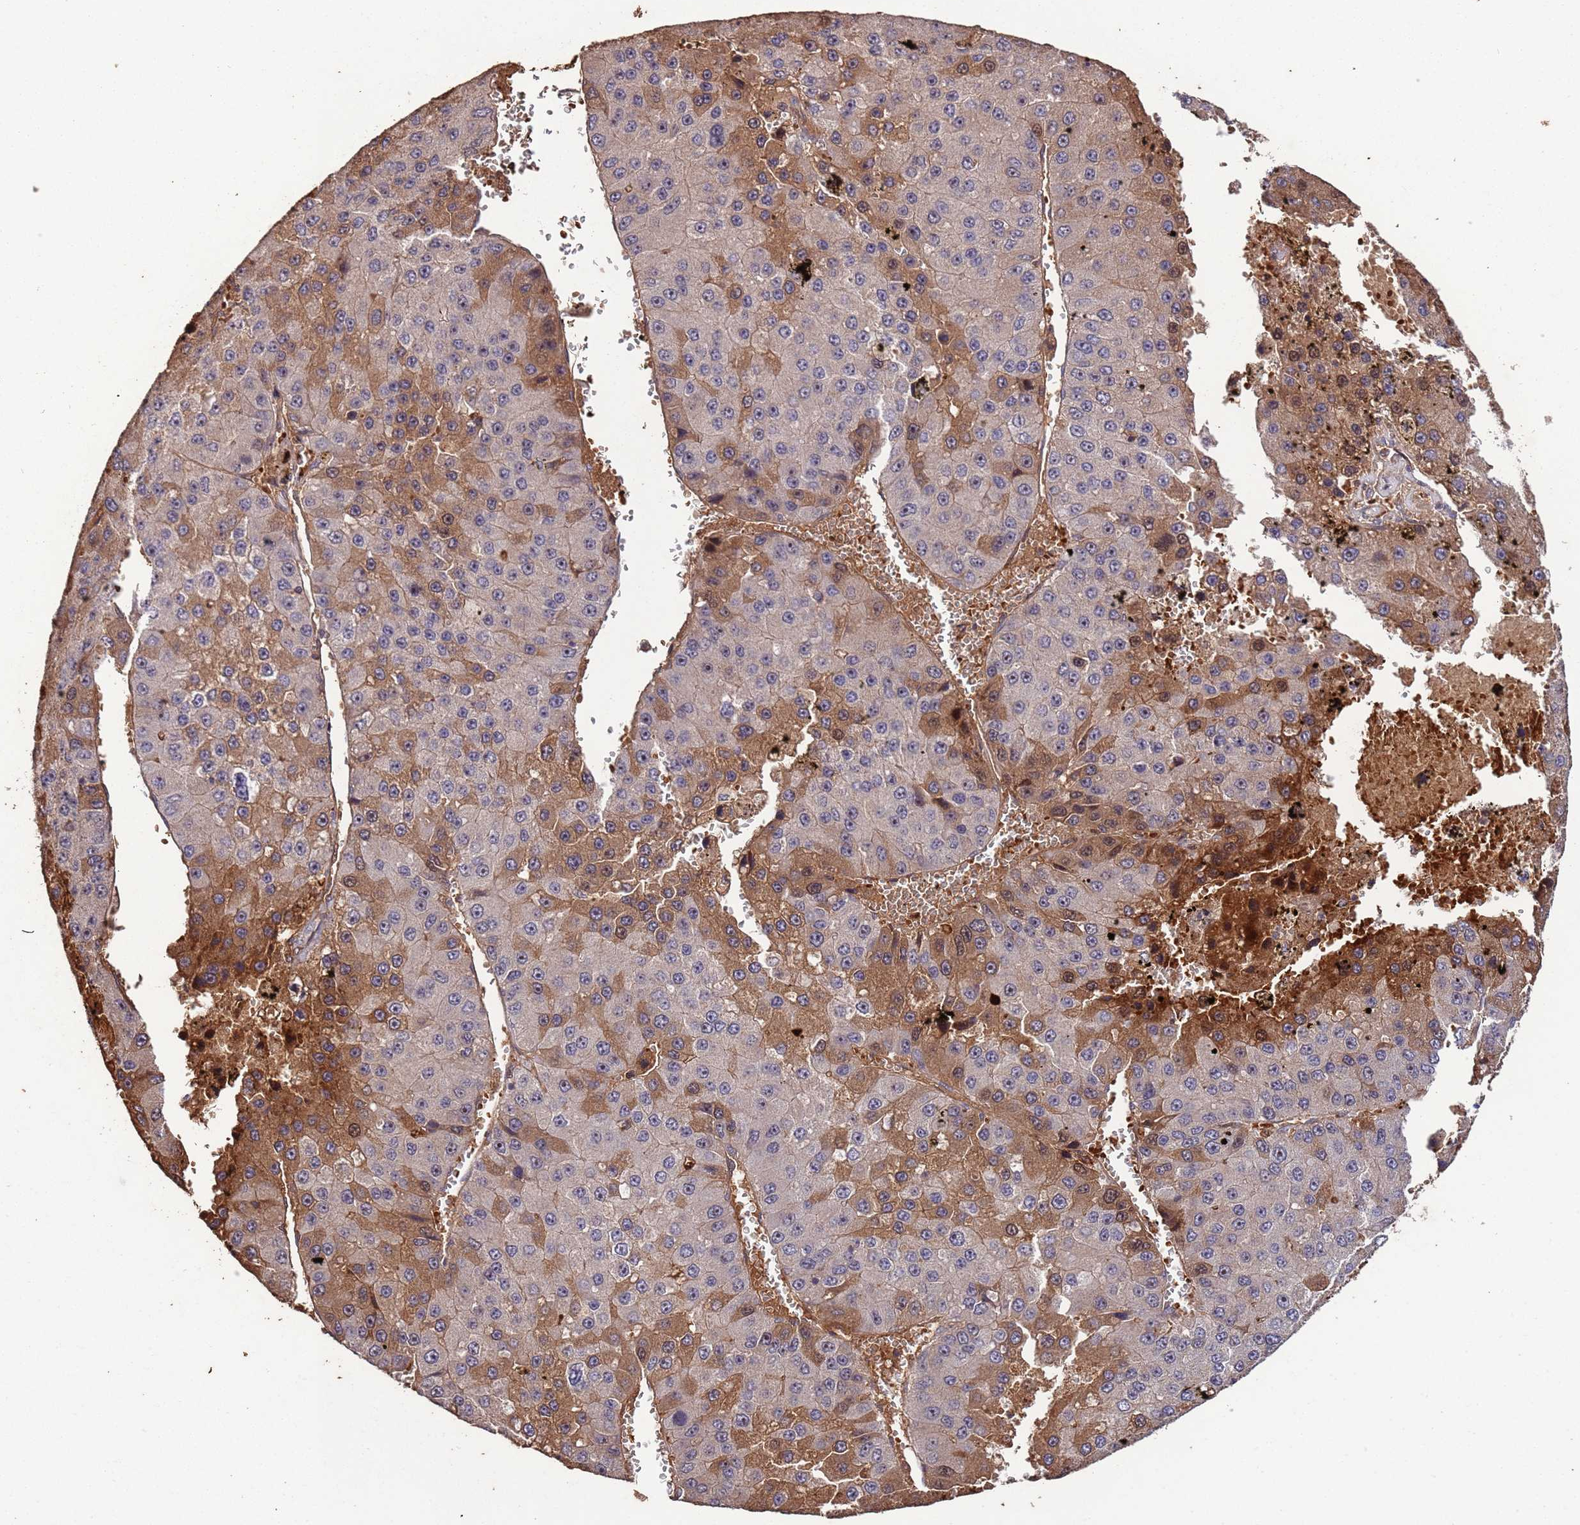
{"staining": {"intensity": "moderate", "quantity": "25%-75%", "location": "cytoplasmic/membranous"}, "tissue": "liver cancer", "cell_type": "Tumor cells", "image_type": "cancer", "snomed": [{"axis": "morphology", "description": "Carcinoma, Hepatocellular, NOS"}, {"axis": "topography", "description": "Liver"}], "caption": "Liver hepatocellular carcinoma stained with DAB (3,3'-diaminobenzidine) immunohistochemistry displays medium levels of moderate cytoplasmic/membranous staining in about 25%-75% of tumor cells. Nuclei are stained in blue.", "gene": "CCDC184", "patient": {"sex": "female", "age": 73}}